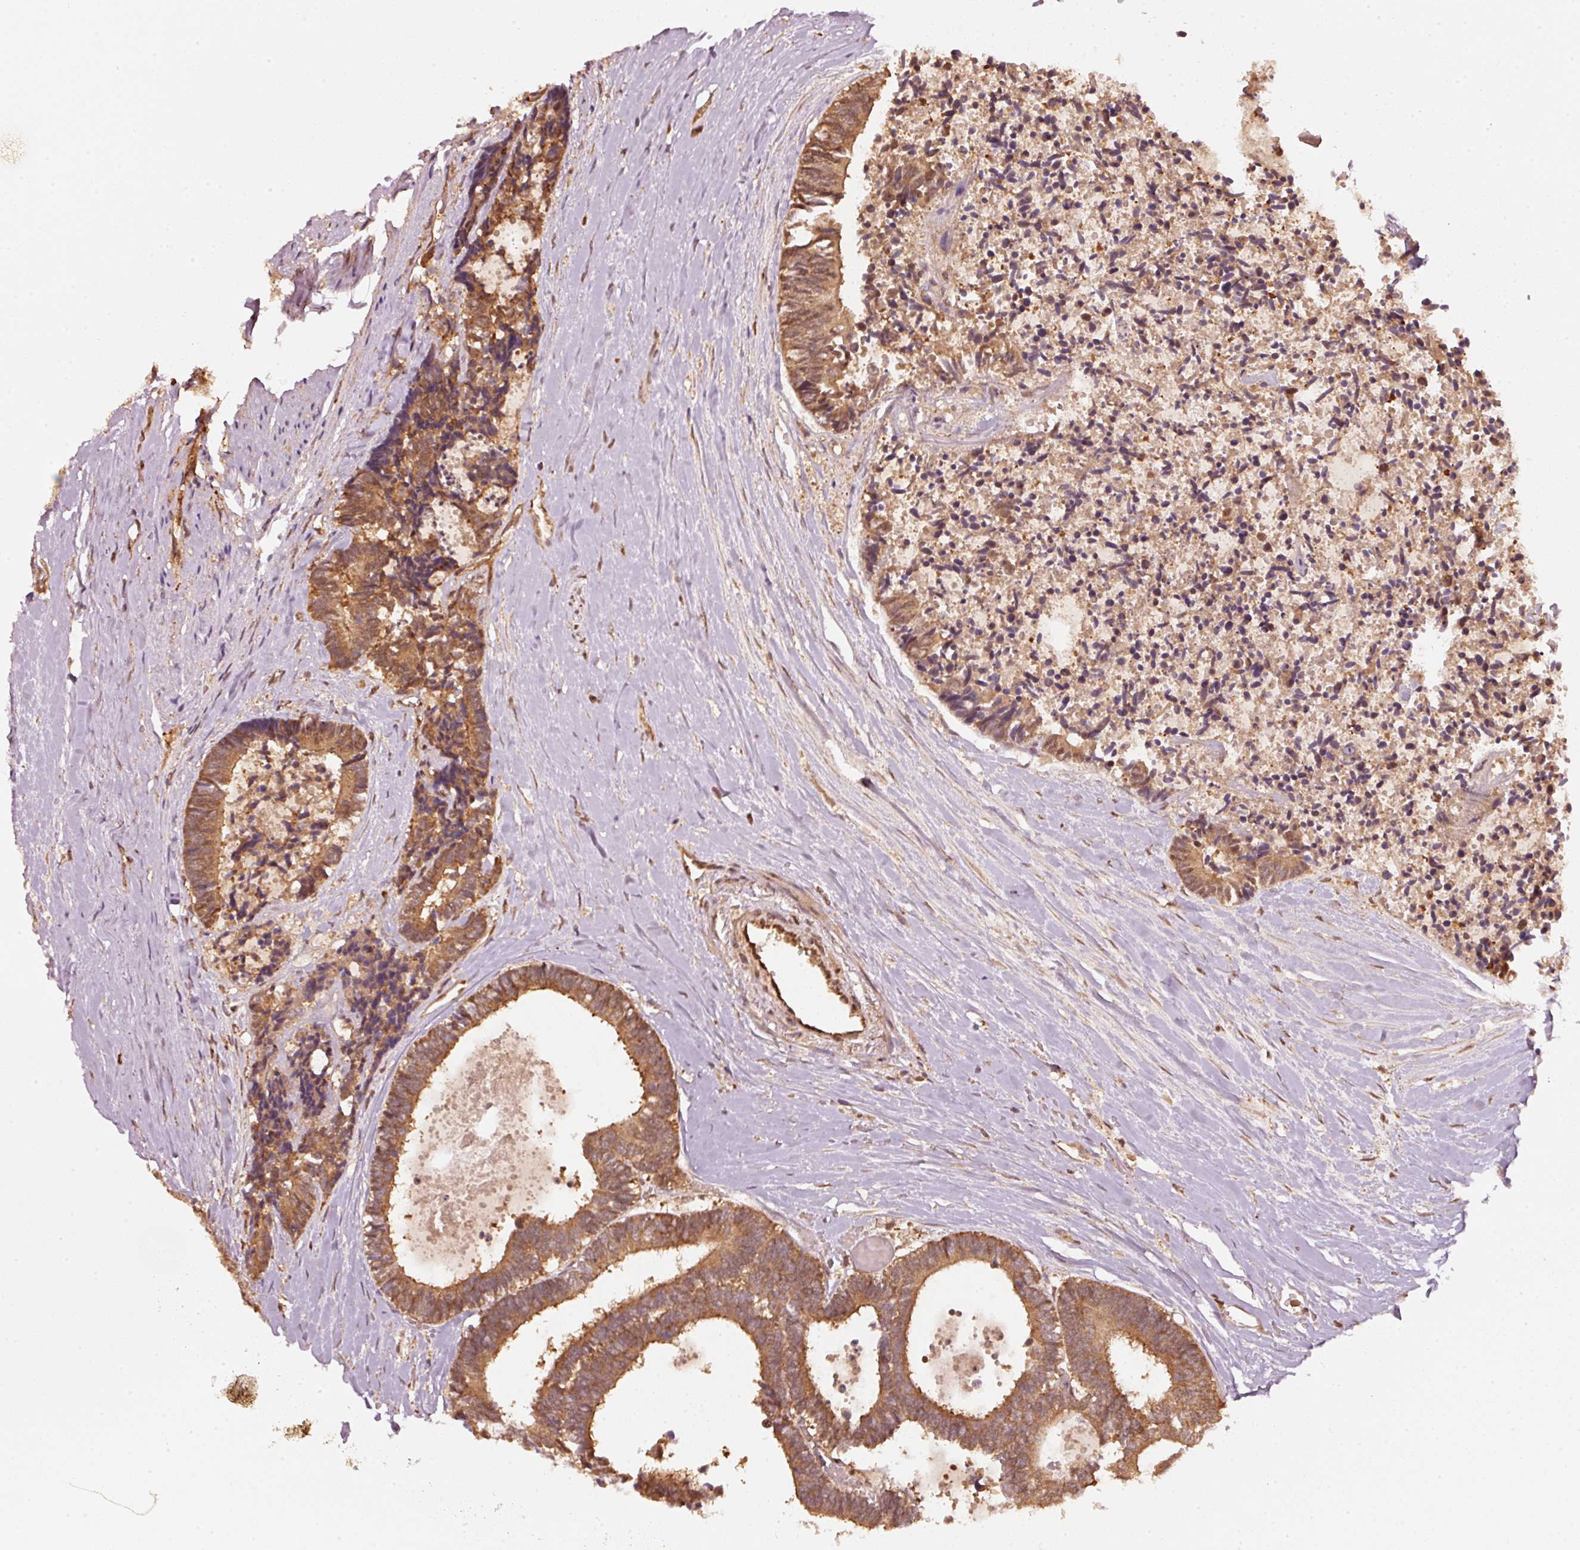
{"staining": {"intensity": "moderate", "quantity": ">75%", "location": "cytoplasmic/membranous"}, "tissue": "colorectal cancer", "cell_type": "Tumor cells", "image_type": "cancer", "snomed": [{"axis": "morphology", "description": "Adenocarcinoma, NOS"}, {"axis": "topography", "description": "Colon"}, {"axis": "topography", "description": "Rectum"}], "caption": "A brown stain highlights moderate cytoplasmic/membranous positivity of a protein in colorectal cancer (adenocarcinoma) tumor cells.", "gene": "STAU1", "patient": {"sex": "male", "age": 57}}